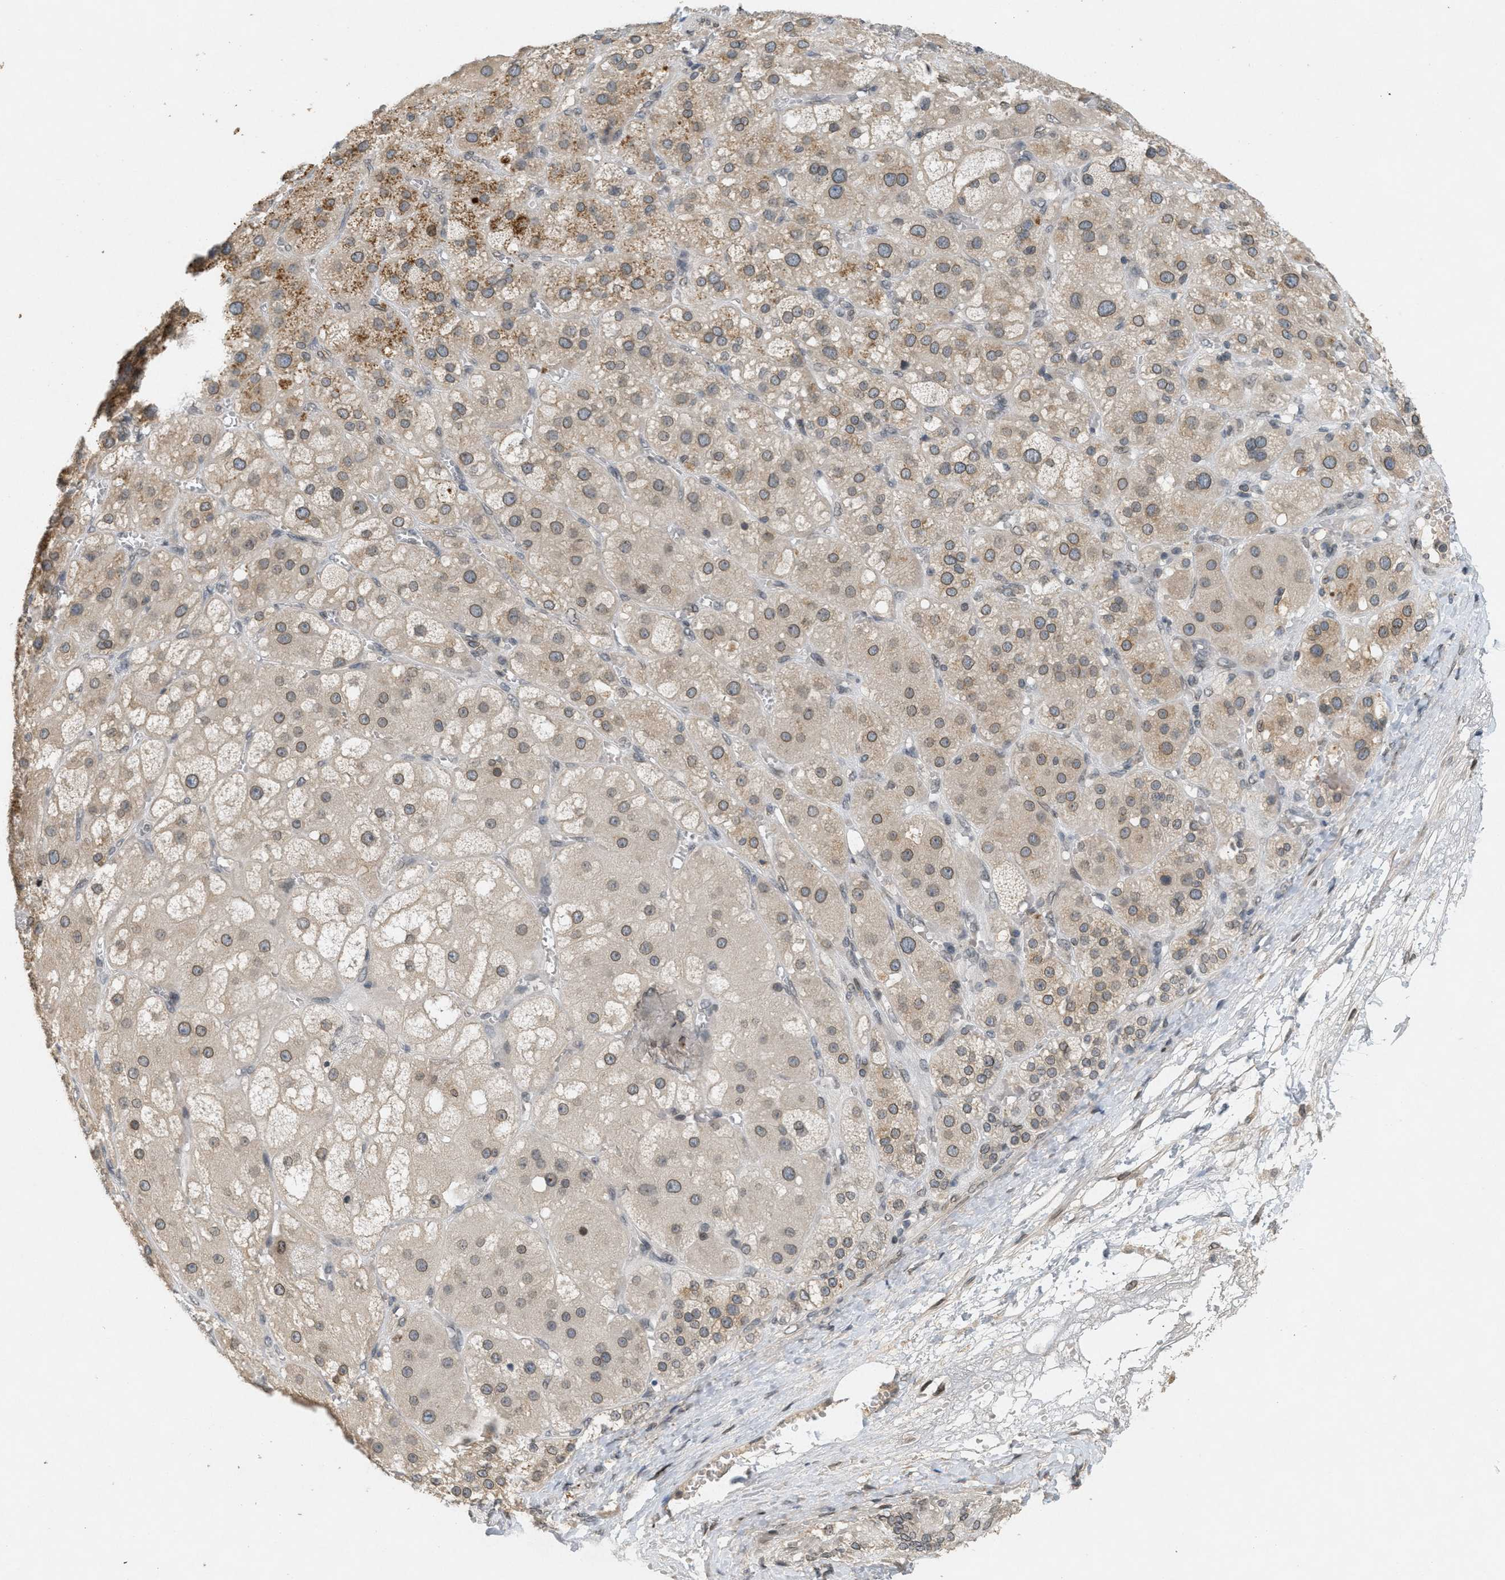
{"staining": {"intensity": "moderate", "quantity": ">75%", "location": "cytoplasmic/membranous,nuclear"}, "tissue": "adrenal gland", "cell_type": "Glandular cells", "image_type": "normal", "snomed": [{"axis": "morphology", "description": "Normal tissue, NOS"}, {"axis": "topography", "description": "Adrenal gland"}], "caption": "IHC micrograph of normal adrenal gland: adrenal gland stained using immunohistochemistry (IHC) demonstrates medium levels of moderate protein expression localized specifically in the cytoplasmic/membranous,nuclear of glandular cells, appearing as a cytoplasmic/membranous,nuclear brown color.", "gene": "ABHD6", "patient": {"sex": "female", "age": 47}}